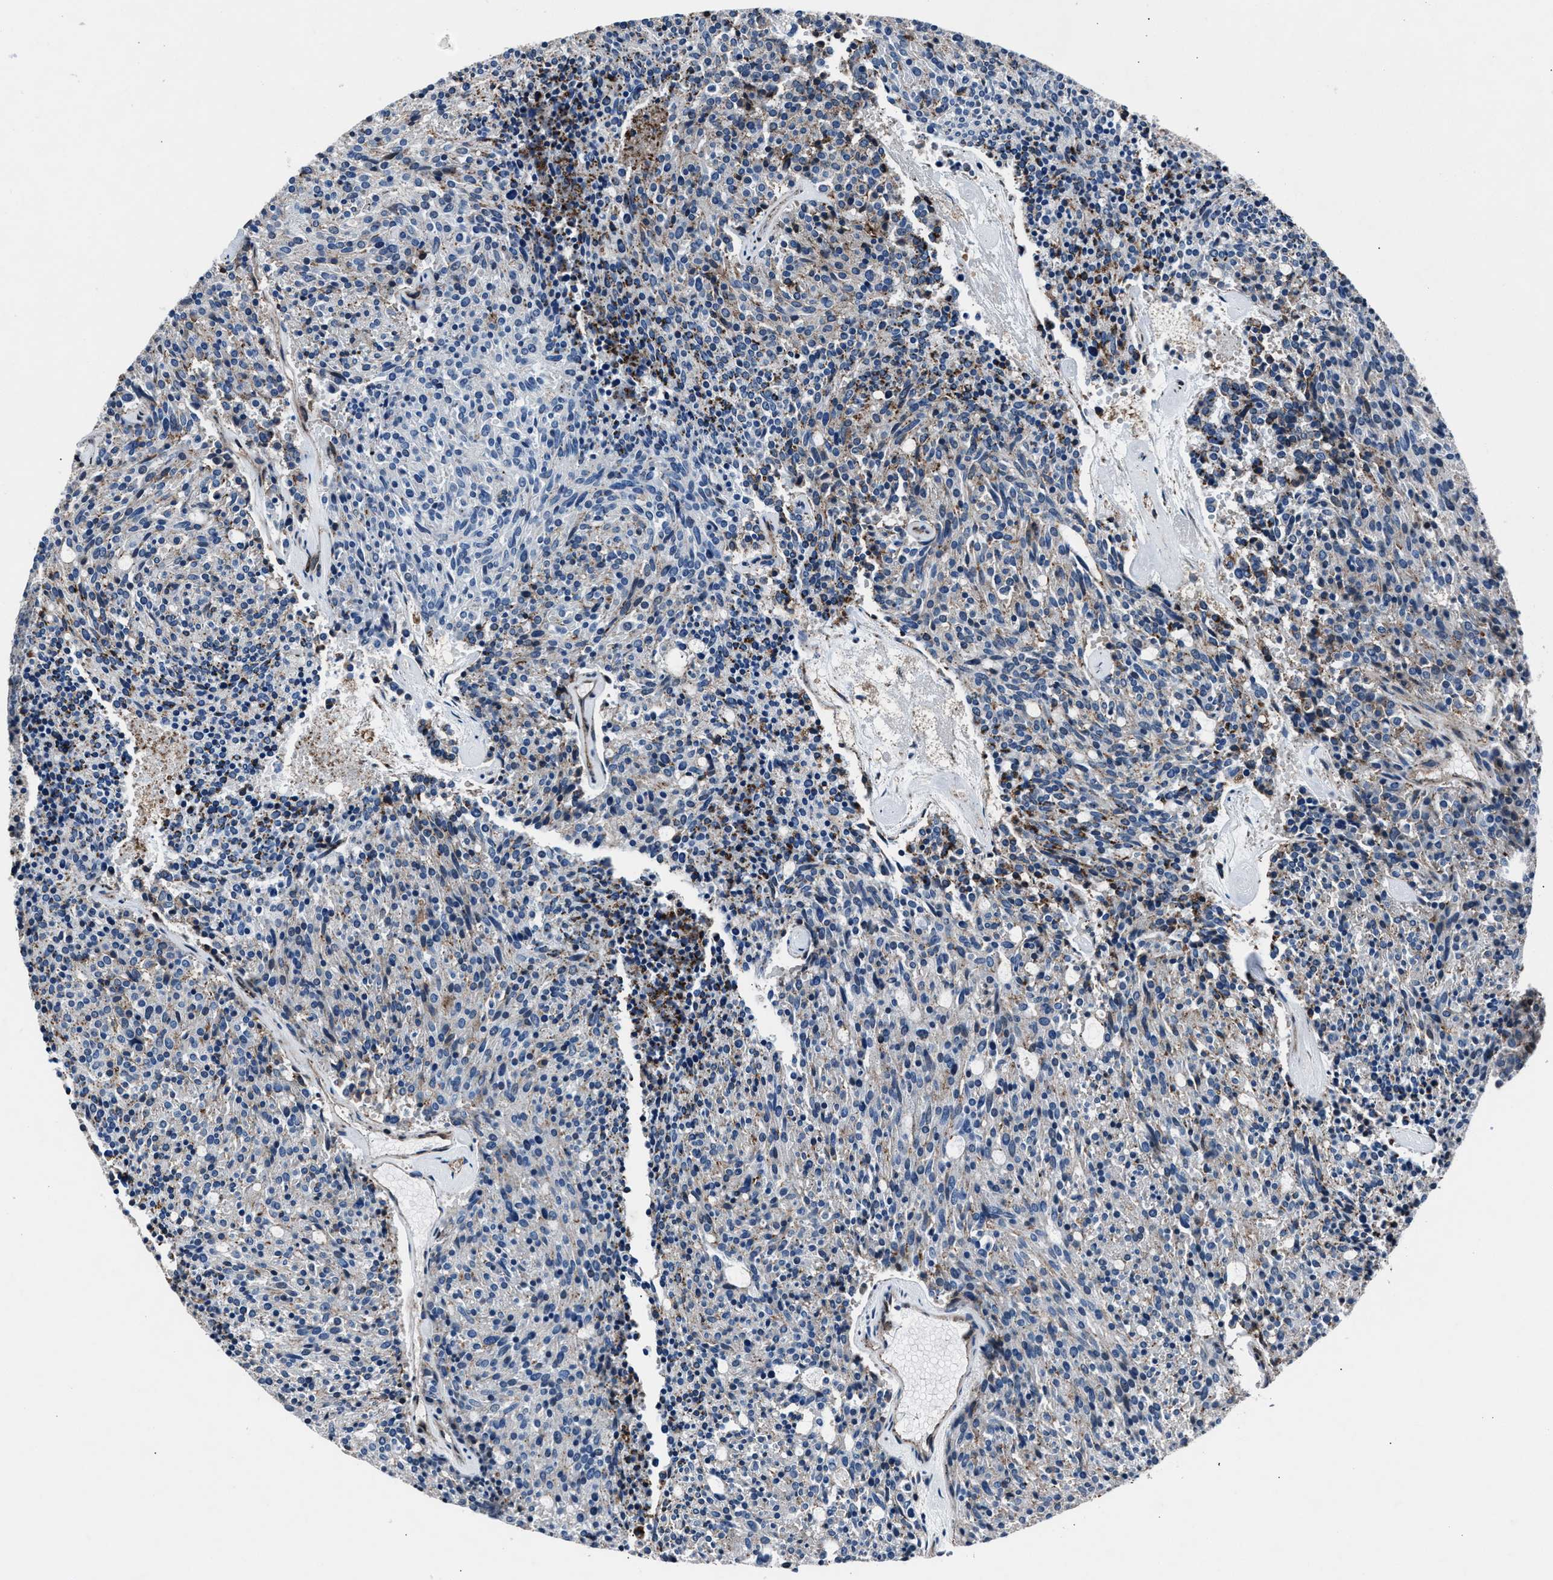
{"staining": {"intensity": "negative", "quantity": "none", "location": "none"}, "tissue": "carcinoid", "cell_type": "Tumor cells", "image_type": "cancer", "snomed": [{"axis": "morphology", "description": "Carcinoid, malignant, NOS"}, {"axis": "topography", "description": "Pancreas"}], "caption": "Image shows no significant protein expression in tumor cells of carcinoid. Nuclei are stained in blue.", "gene": "MFSD11", "patient": {"sex": "female", "age": 54}}